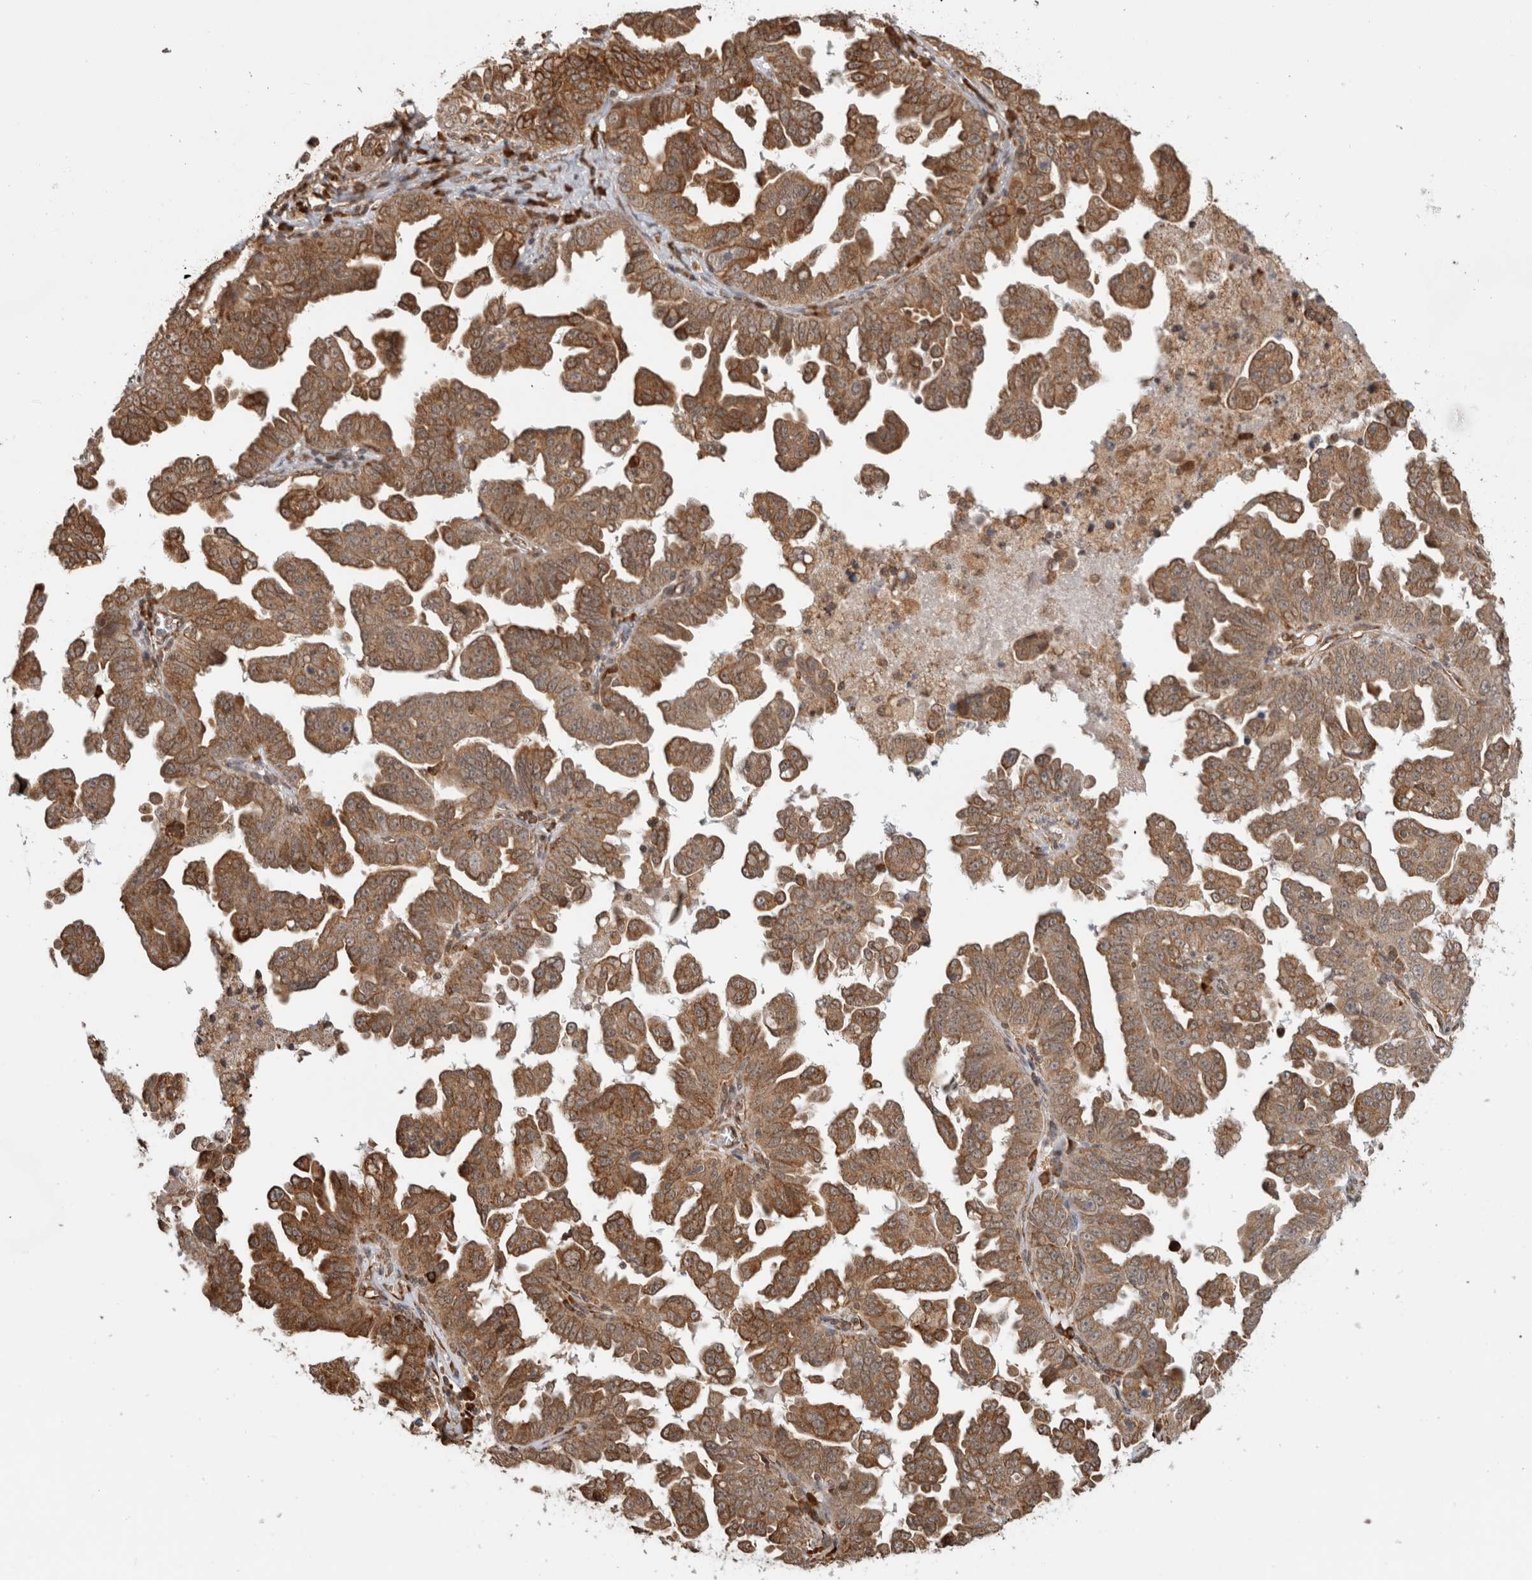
{"staining": {"intensity": "moderate", "quantity": ">75%", "location": "cytoplasmic/membranous"}, "tissue": "ovarian cancer", "cell_type": "Tumor cells", "image_type": "cancer", "snomed": [{"axis": "morphology", "description": "Carcinoma, endometroid"}, {"axis": "topography", "description": "Ovary"}], "caption": "Human ovarian endometroid carcinoma stained with a protein marker shows moderate staining in tumor cells.", "gene": "MS4A7", "patient": {"sex": "female", "age": 62}}